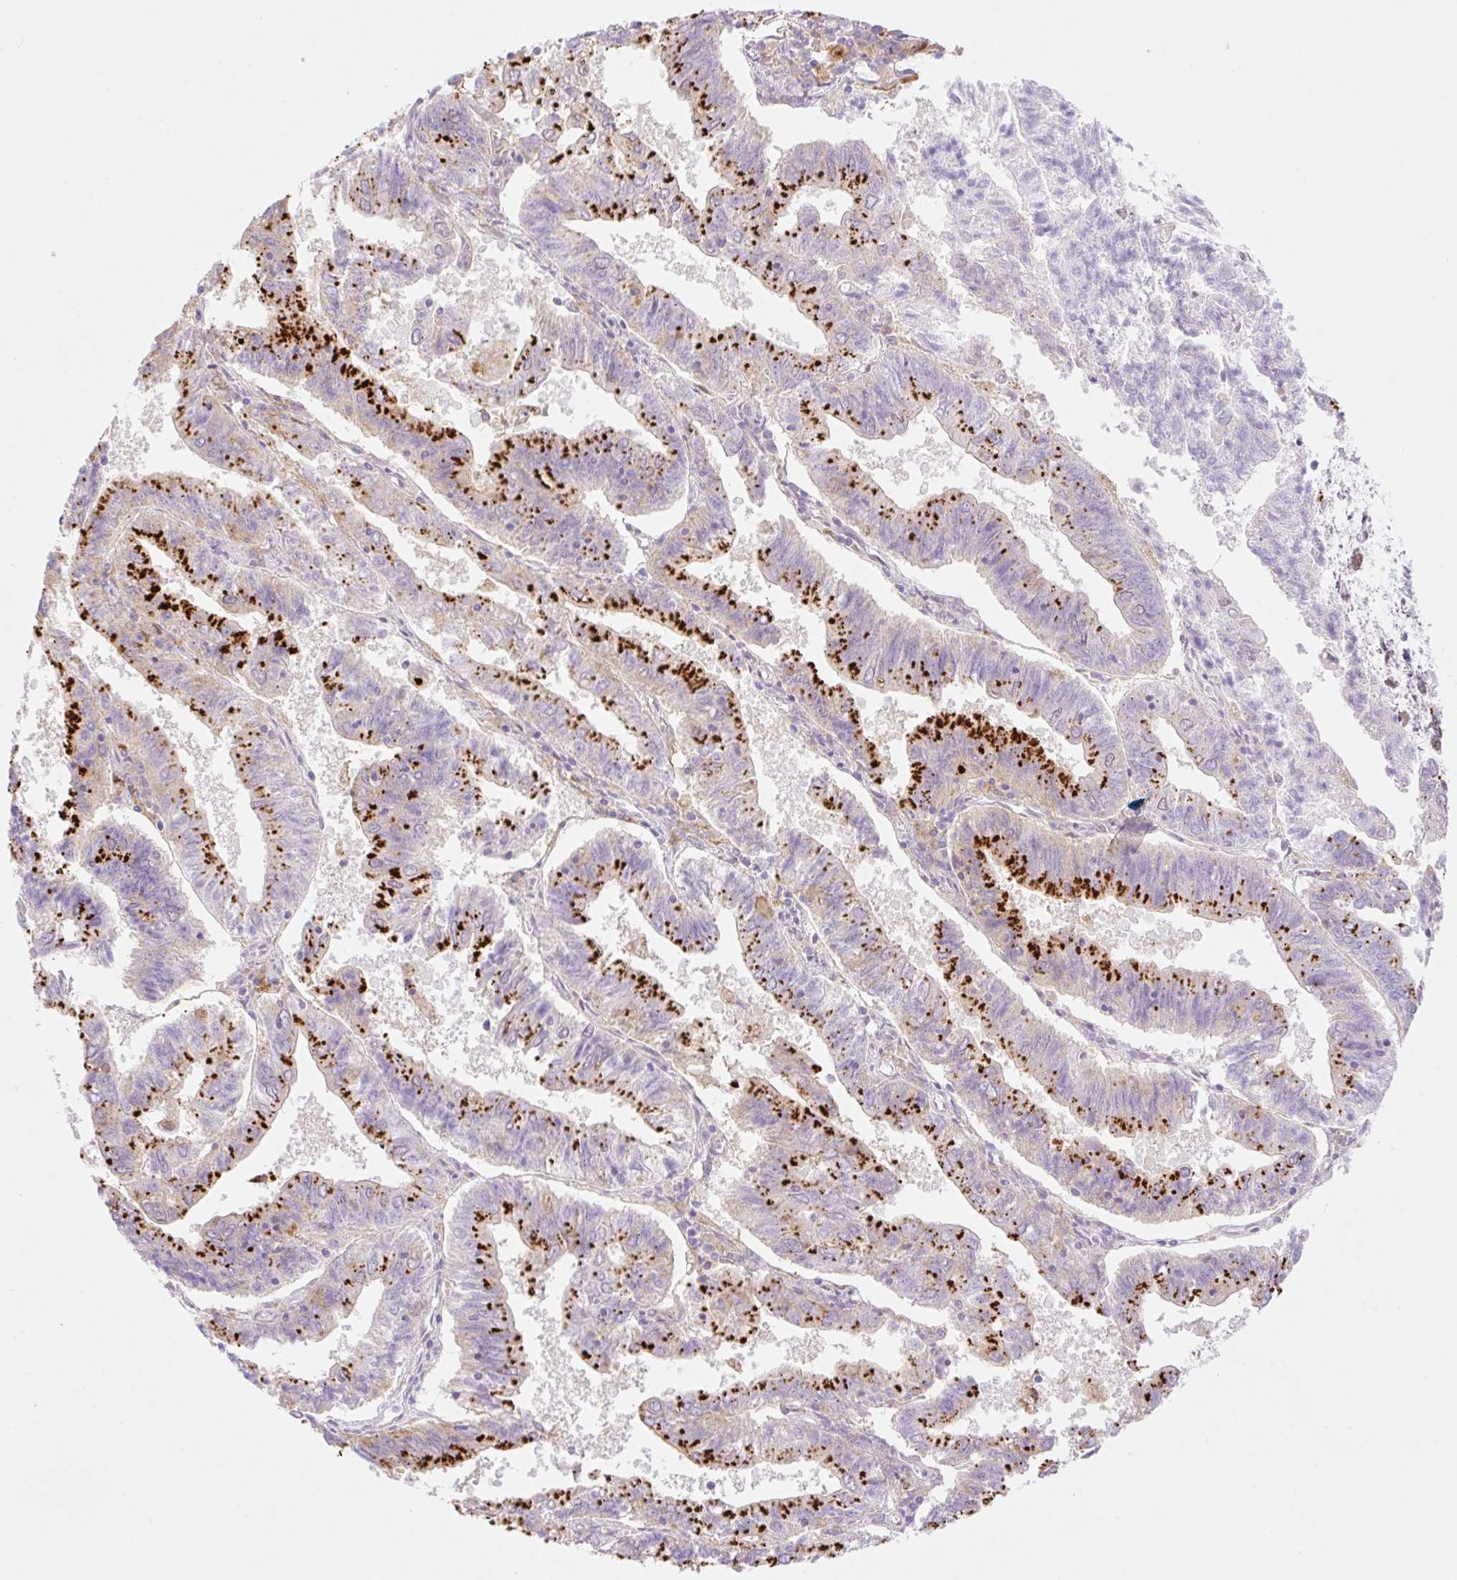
{"staining": {"intensity": "strong", "quantity": "25%-75%", "location": "cytoplasmic/membranous"}, "tissue": "endometrial cancer", "cell_type": "Tumor cells", "image_type": "cancer", "snomed": [{"axis": "morphology", "description": "Adenocarcinoma, NOS"}, {"axis": "topography", "description": "Endometrium"}], "caption": "Protein staining demonstrates strong cytoplasmic/membranous staining in about 25%-75% of tumor cells in endometrial cancer (adenocarcinoma).", "gene": "PALM3", "patient": {"sex": "female", "age": 82}}